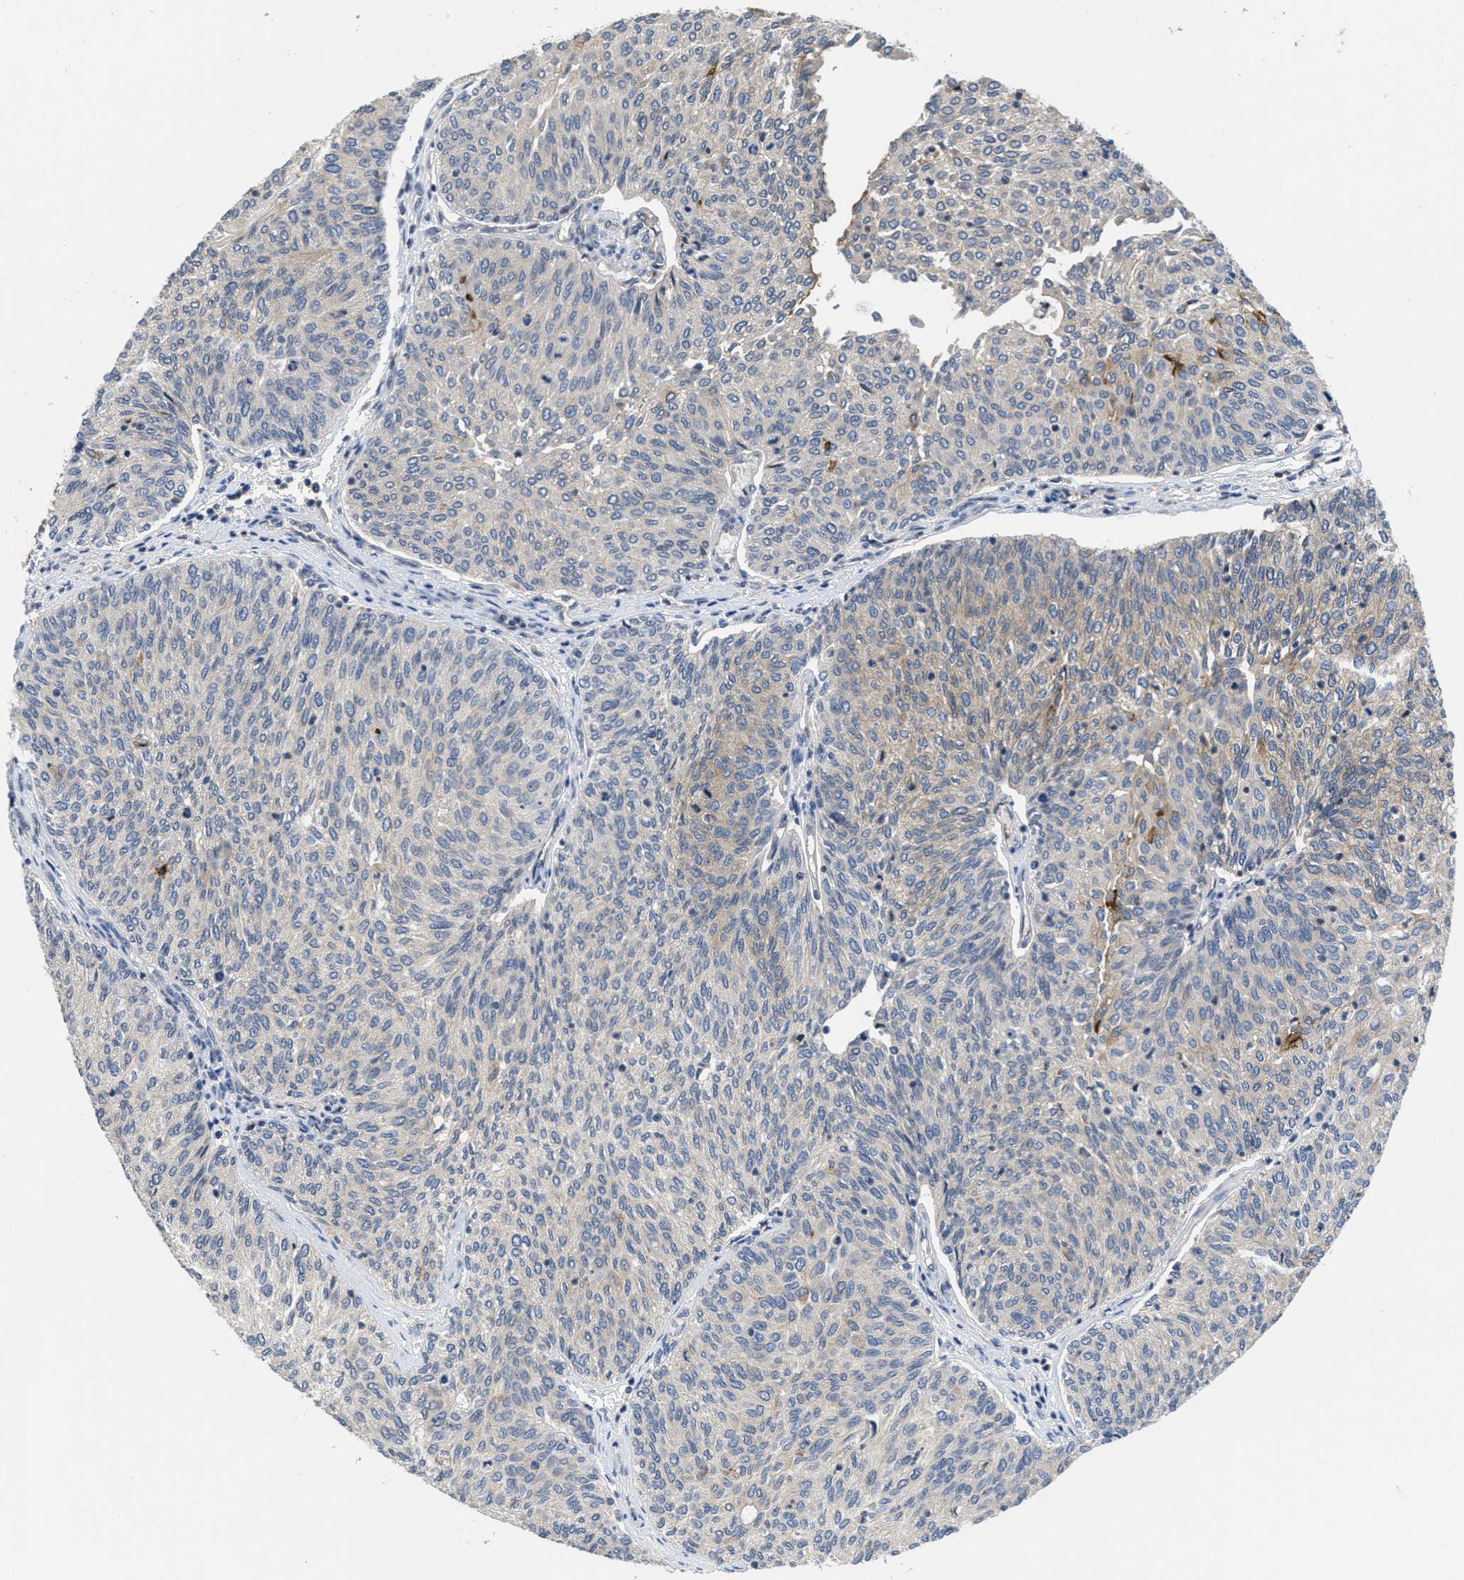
{"staining": {"intensity": "weak", "quantity": "<25%", "location": "cytoplasmic/membranous"}, "tissue": "urothelial cancer", "cell_type": "Tumor cells", "image_type": "cancer", "snomed": [{"axis": "morphology", "description": "Urothelial carcinoma, Low grade"}, {"axis": "topography", "description": "Urinary bladder"}], "caption": "DAB (3,3'-diaminobenzidine) immunohistochemical staining of low-grade urothelial carcinoma exhibits no significant expression in tumor cells.", "gene": "ANGPT1", "patient": {"sex": "female", "age": 79}}